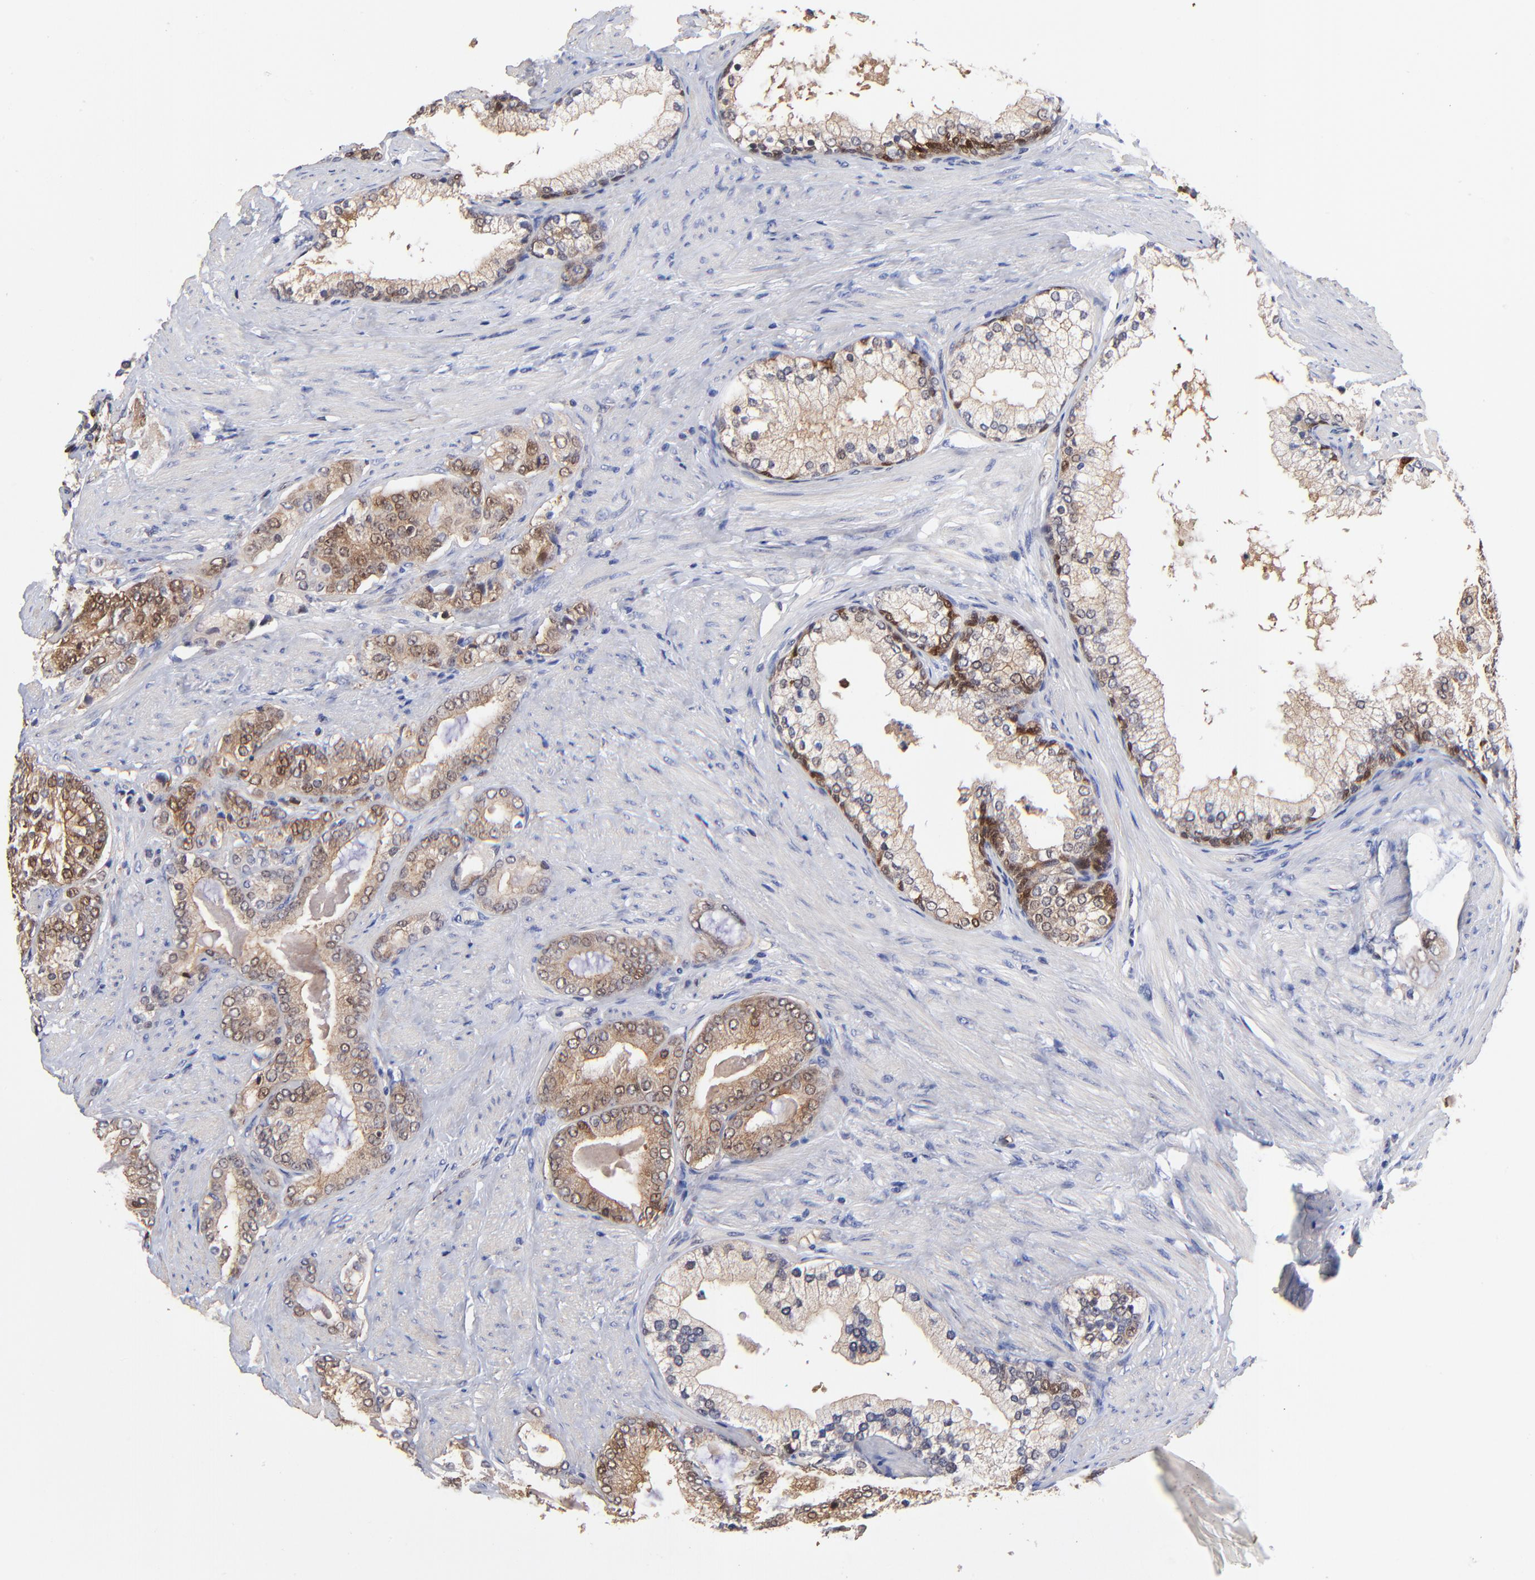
{"staining": {"intensity": "moderate", "quantity": "25%-75%", "location": "cytoplasmic/membranous,nuclear"}, "tissue": "prostate cancer", "cell_type": "Tumor cells", "image_type": "cancer", "snomed": [{"axis": "morphology", "description": "Adenocarcinoma, Low grade"}, {"axis": "topography", "description": "Prostate"}], "caption": "Prostate low-grade adenocarcinoma stained with IHC exhibits moderate cytoplasmic/membranous and nuclear positivity in about 25%-75% of tumor cells.", "gene": "DCTPP1", "patient": {"sex": "male", "age": 71}}